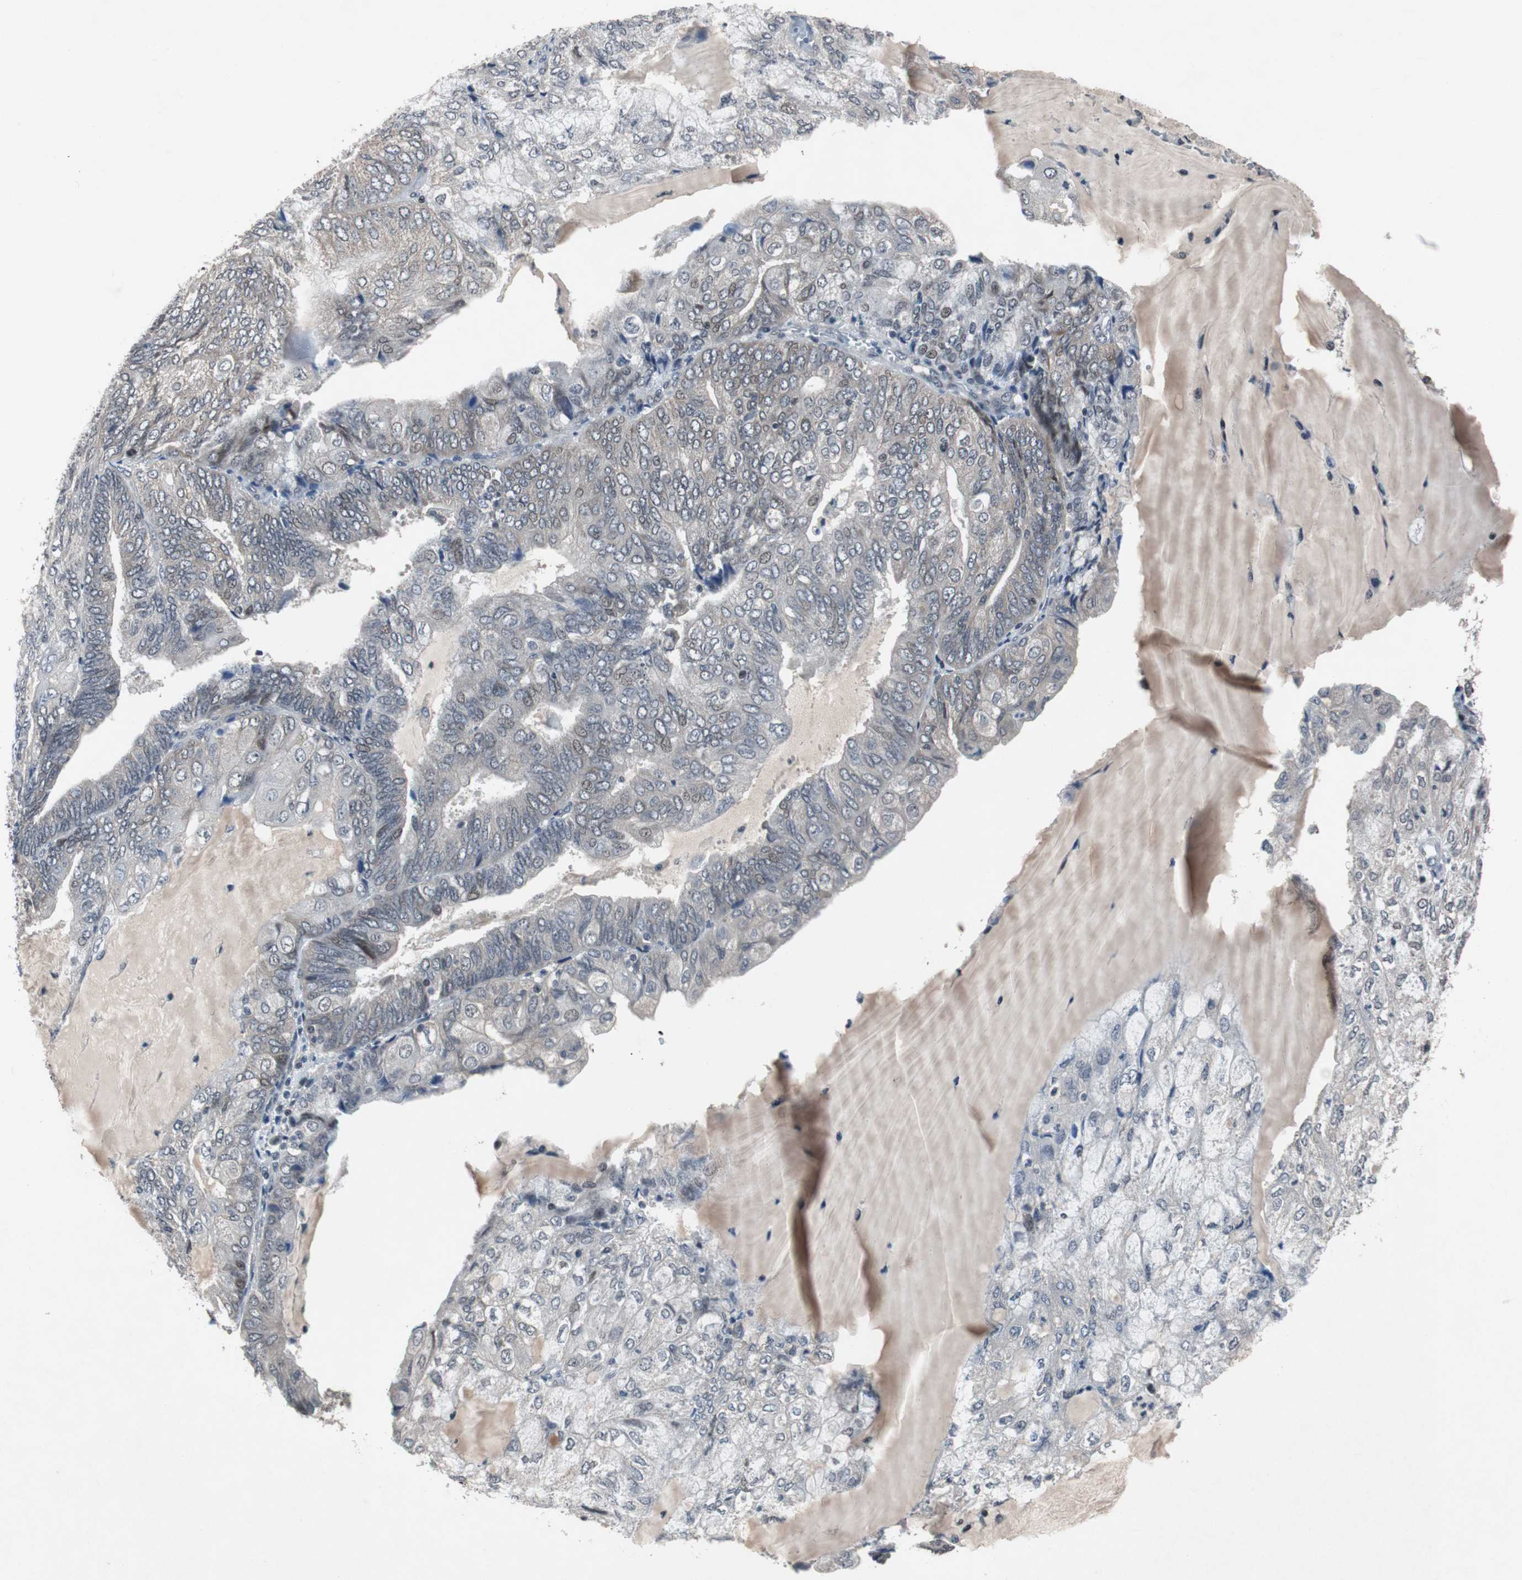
{"staining": {"intensity": "weak", "quantity": "<25%", "location": "cytoplasmic/membranous"}, "tissue": "endometrial cancer", "cell_type": "Tumor cells", "image_type": "cancer", "snomed": [{"axis": "morphology", "description": "Adenocarcinoma, NOS"}, {"axis": "topography", "description": "Endometrium"}], "caption": "Immunohistochemical staining of adenocarcinoma (endometrial) reveals no significant staining in tumor cells. The staining is performed using DAB brown chromogen with nuclei counter-stained in using hematoxylin.", "gene": "TP63", "patient": {"sex": "female", "age": 81}}